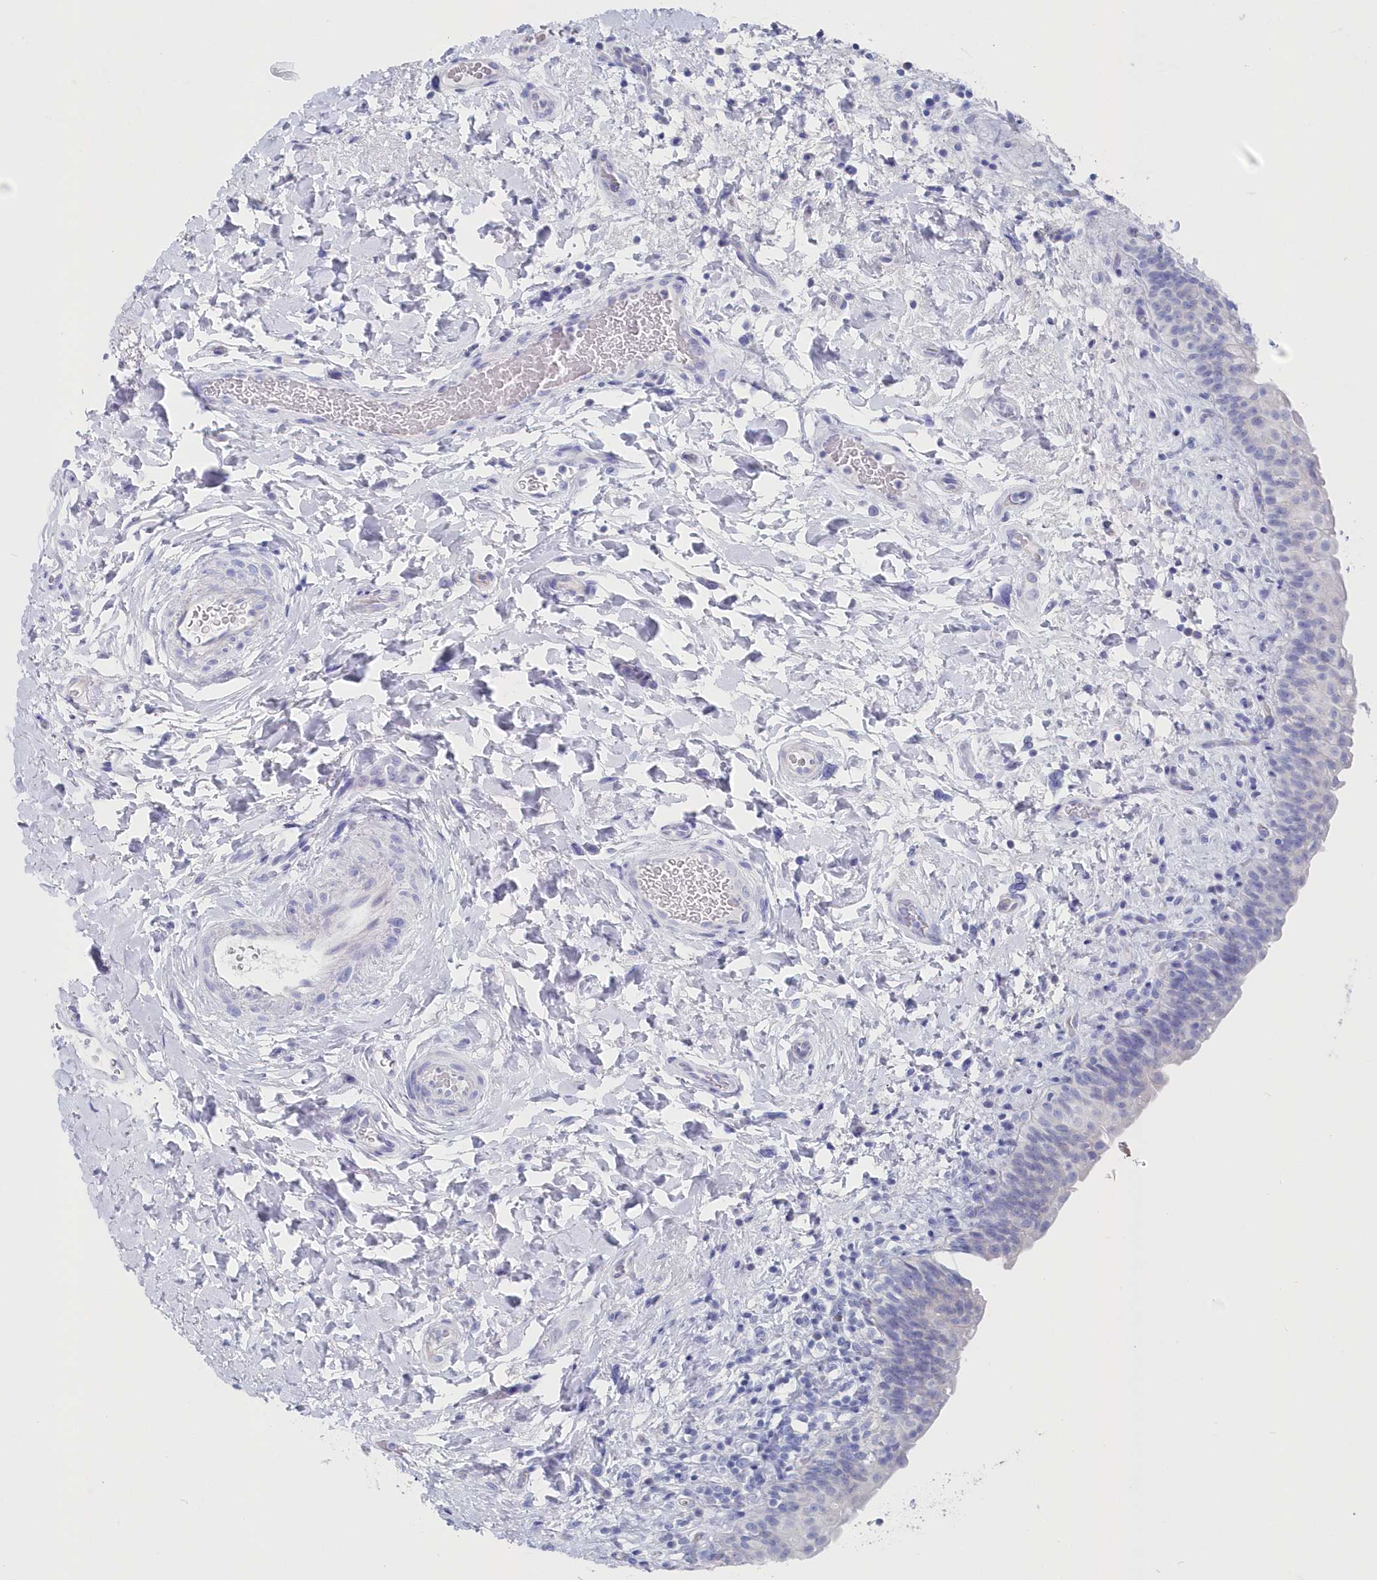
{"staining": {"intensity": "negative", "quantity": "none", "location": "none"}, "tissue": "urinary bladder", "cell_type": "Urothelial cells", "image_type": "normal", "snomed": [{"axis": "morphology", "description": "Normal tissue, NOS"}, {"axis": "topography", "description": "Urinary bladder"}], "caption": "Immunohistochemistry image of unremarkable urinary bladder stained for a protein (brown), which displays no positivity in urothelial cells. The staining was performed using DAB (3,3'-diaminobenzidine) to visualize the protein expression in brown, while the nuclei were stained in blue with hematoxylin (Magnification: 20x).", "gene": "CSNK1G2", "patient": {"sex": "male", "age": 83}}